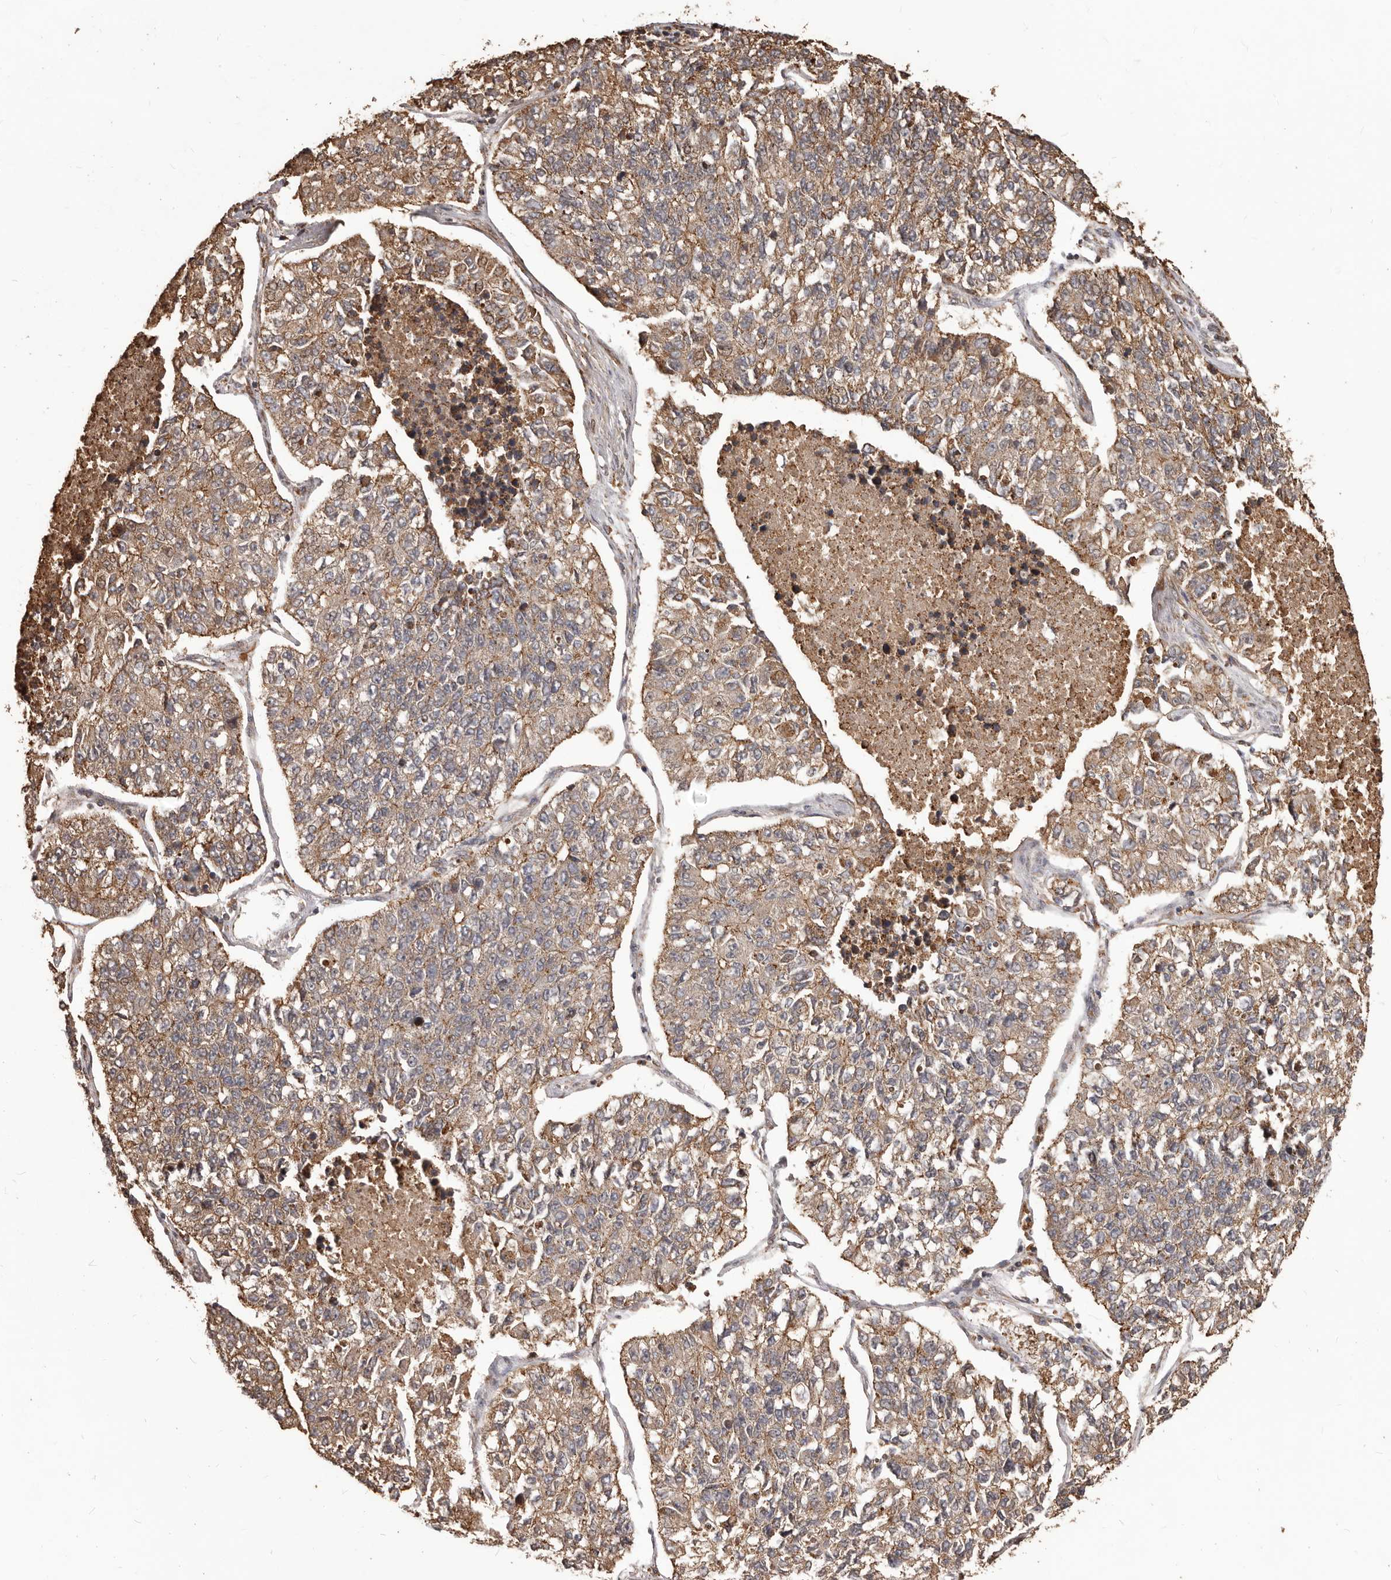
{"staining": {"intensity": "weak", "quantity": "25%-75%", "location": "cytoplasmic/membranous"}, "tissue": "lung cancer", "cell_type": "Tumor cells", "image_type": "cancer", "snomed": [{"axis": "morphology", "description": "Adenocarcinoma, NOS"}, {"axis": "topography", "description": "Lung"}], "caption": "Lung cancer (adenocarcinoma) stained with a protein marker demonstrates weak staining in tumor cells.", "gene": "MTO1", "patient": {"sex": "male", "age": 49}}